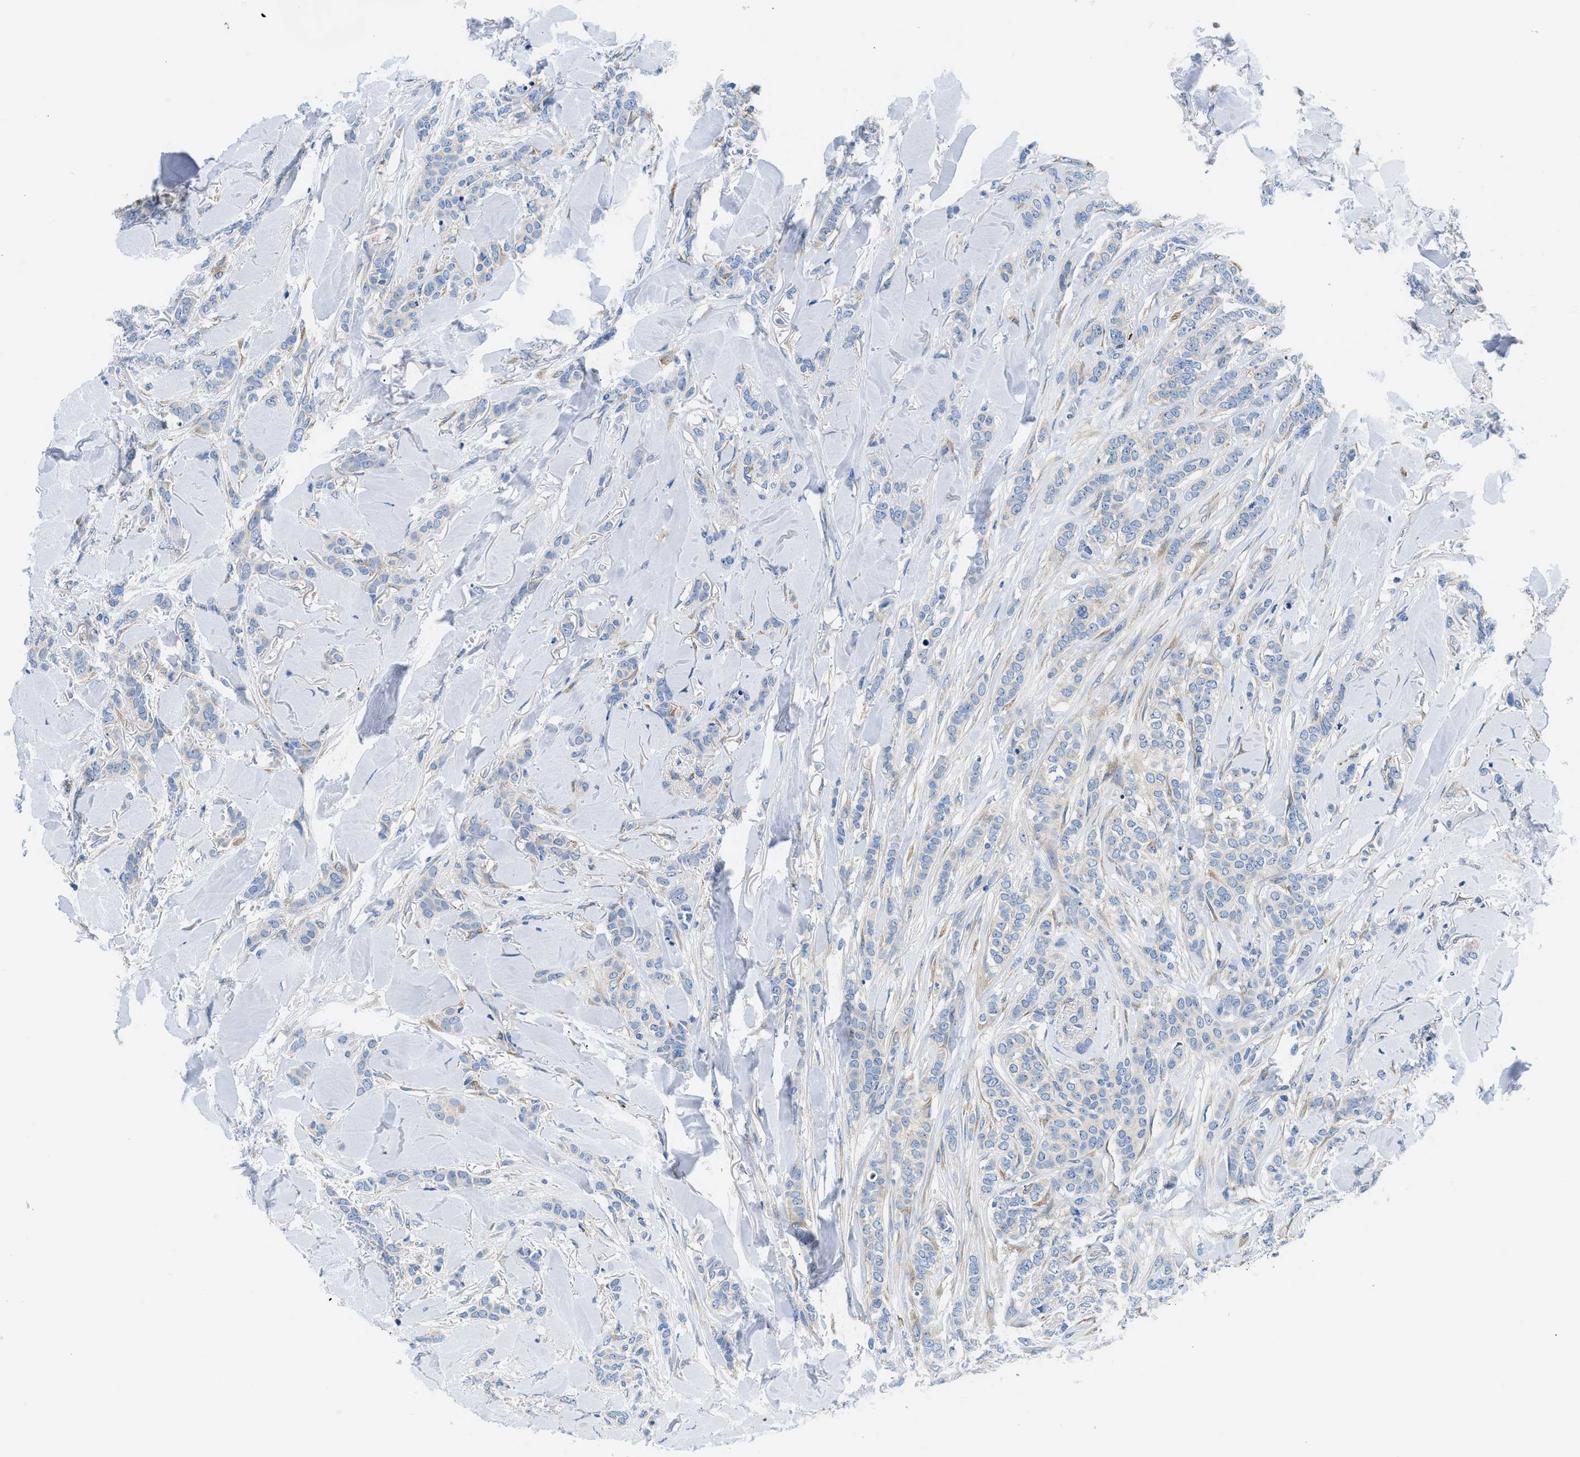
{"staining": {"intensity": "weak", "quantity": "<25%", "location": "cytoplasmic/membranous"}, "tissue": "breast cancer", "cell_type": "Tumor cells", "image_type": "cancer", "snomed": [{"axis": "morphology", "description": "Lobular carcinoma"}, {"axis": "topography", "description": "Skin"}, {"axis": "topography", "description": "Breast"}], "caption": "A micrograph of lobular carcinoma (breast) stained for a protein displays no brown staining in tumor cells.", "gene": "BNC2", "patient": {"sex": "female", "age": 46}}